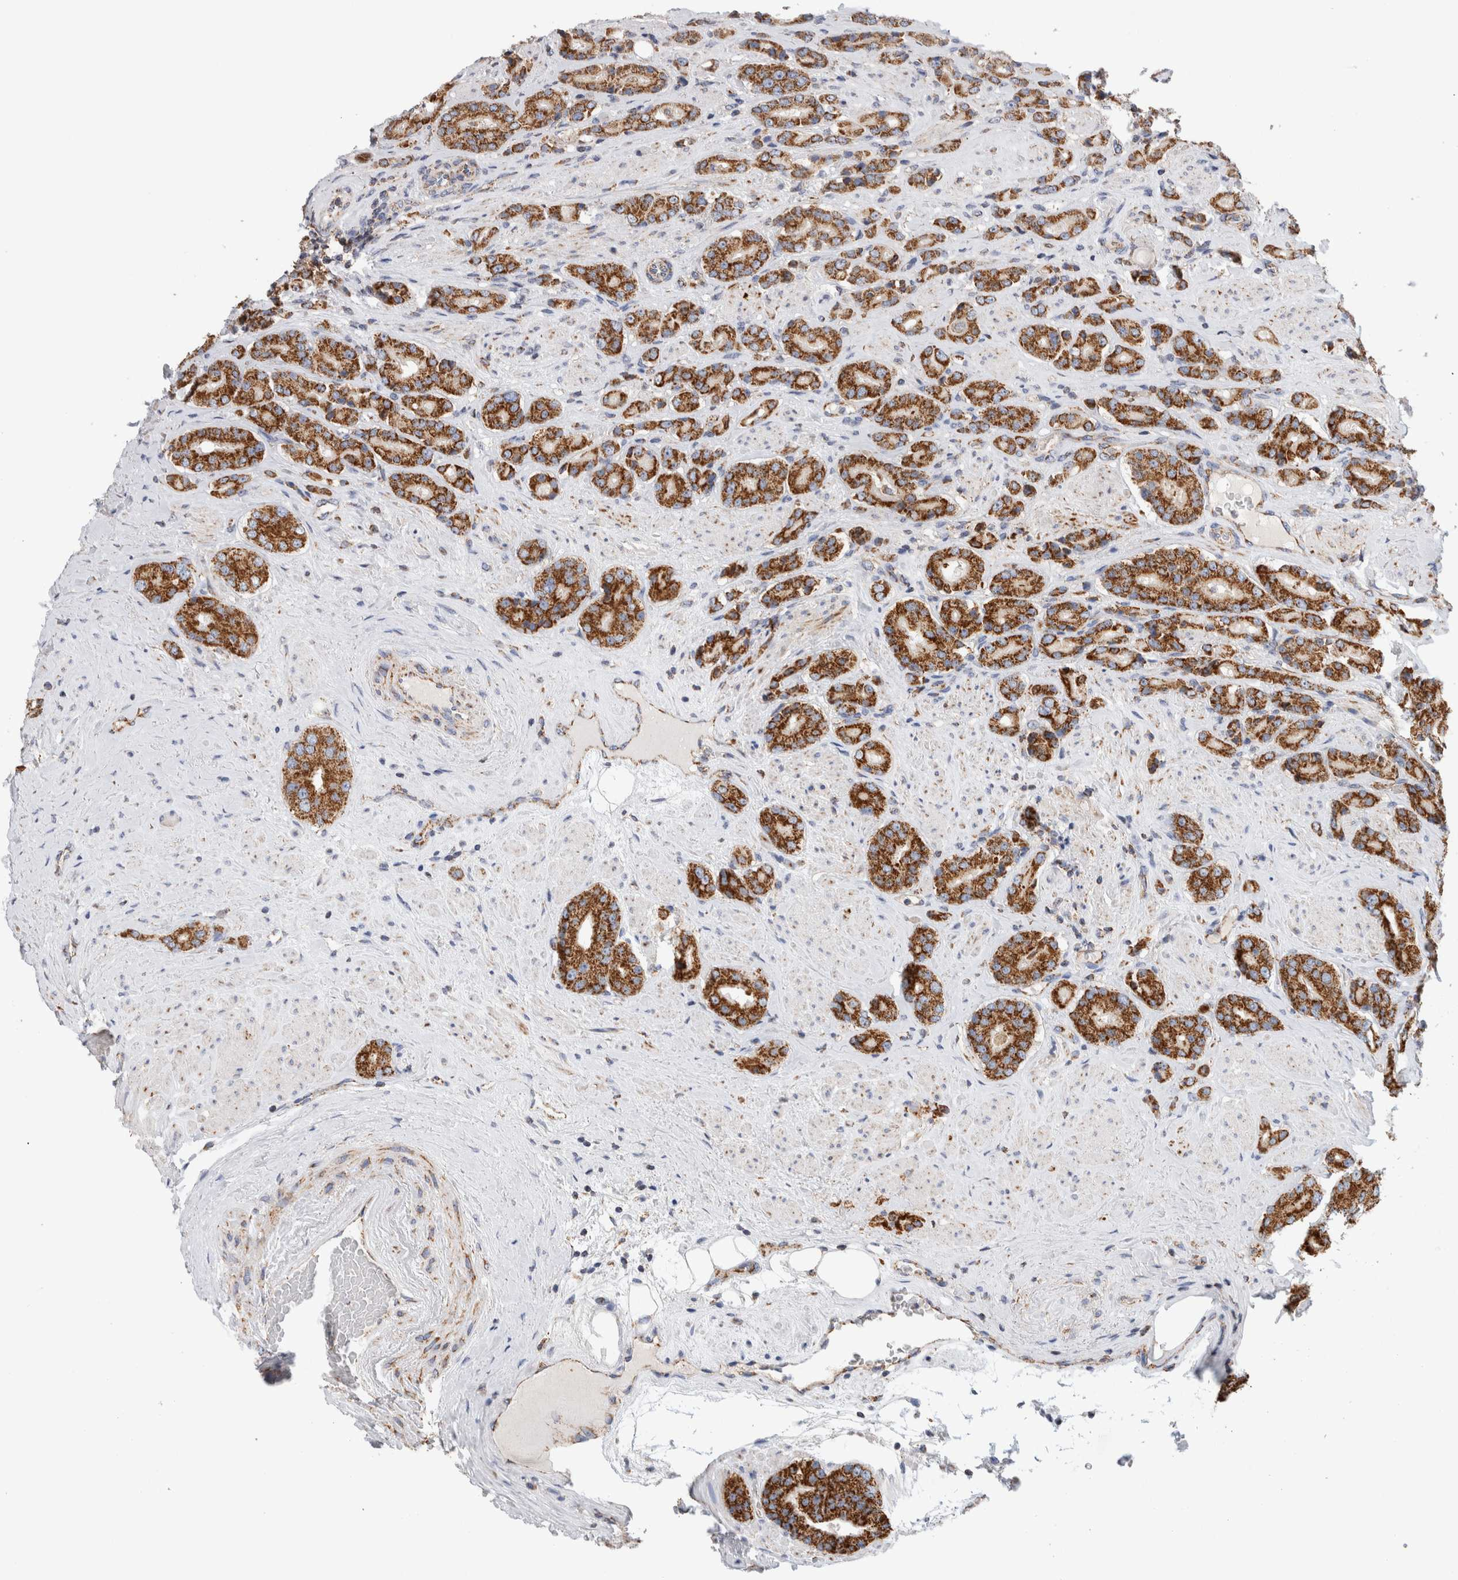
{"staining": {"intensity": "strong", "quantity": ">75%", "location": "cytoplasmic/membranous"}, "tissue": "prostate cancer", "cell_type": "Tumor cells", "image_type": "cancer", "snomed": [{"axis": "morphology", "description": "Adenocarcinoma, High grade"}, {"axis": "topography", "description": "Prostate"}], "caption": "Tumor cells reveal high levels of strong cytoplasmic/membranous expression in approximately >75% of cells in prostate cancer (adenocarcinoma (high-grade)).", "gene": "IARS2", "patient": {"sex": "male", "age": 71}}